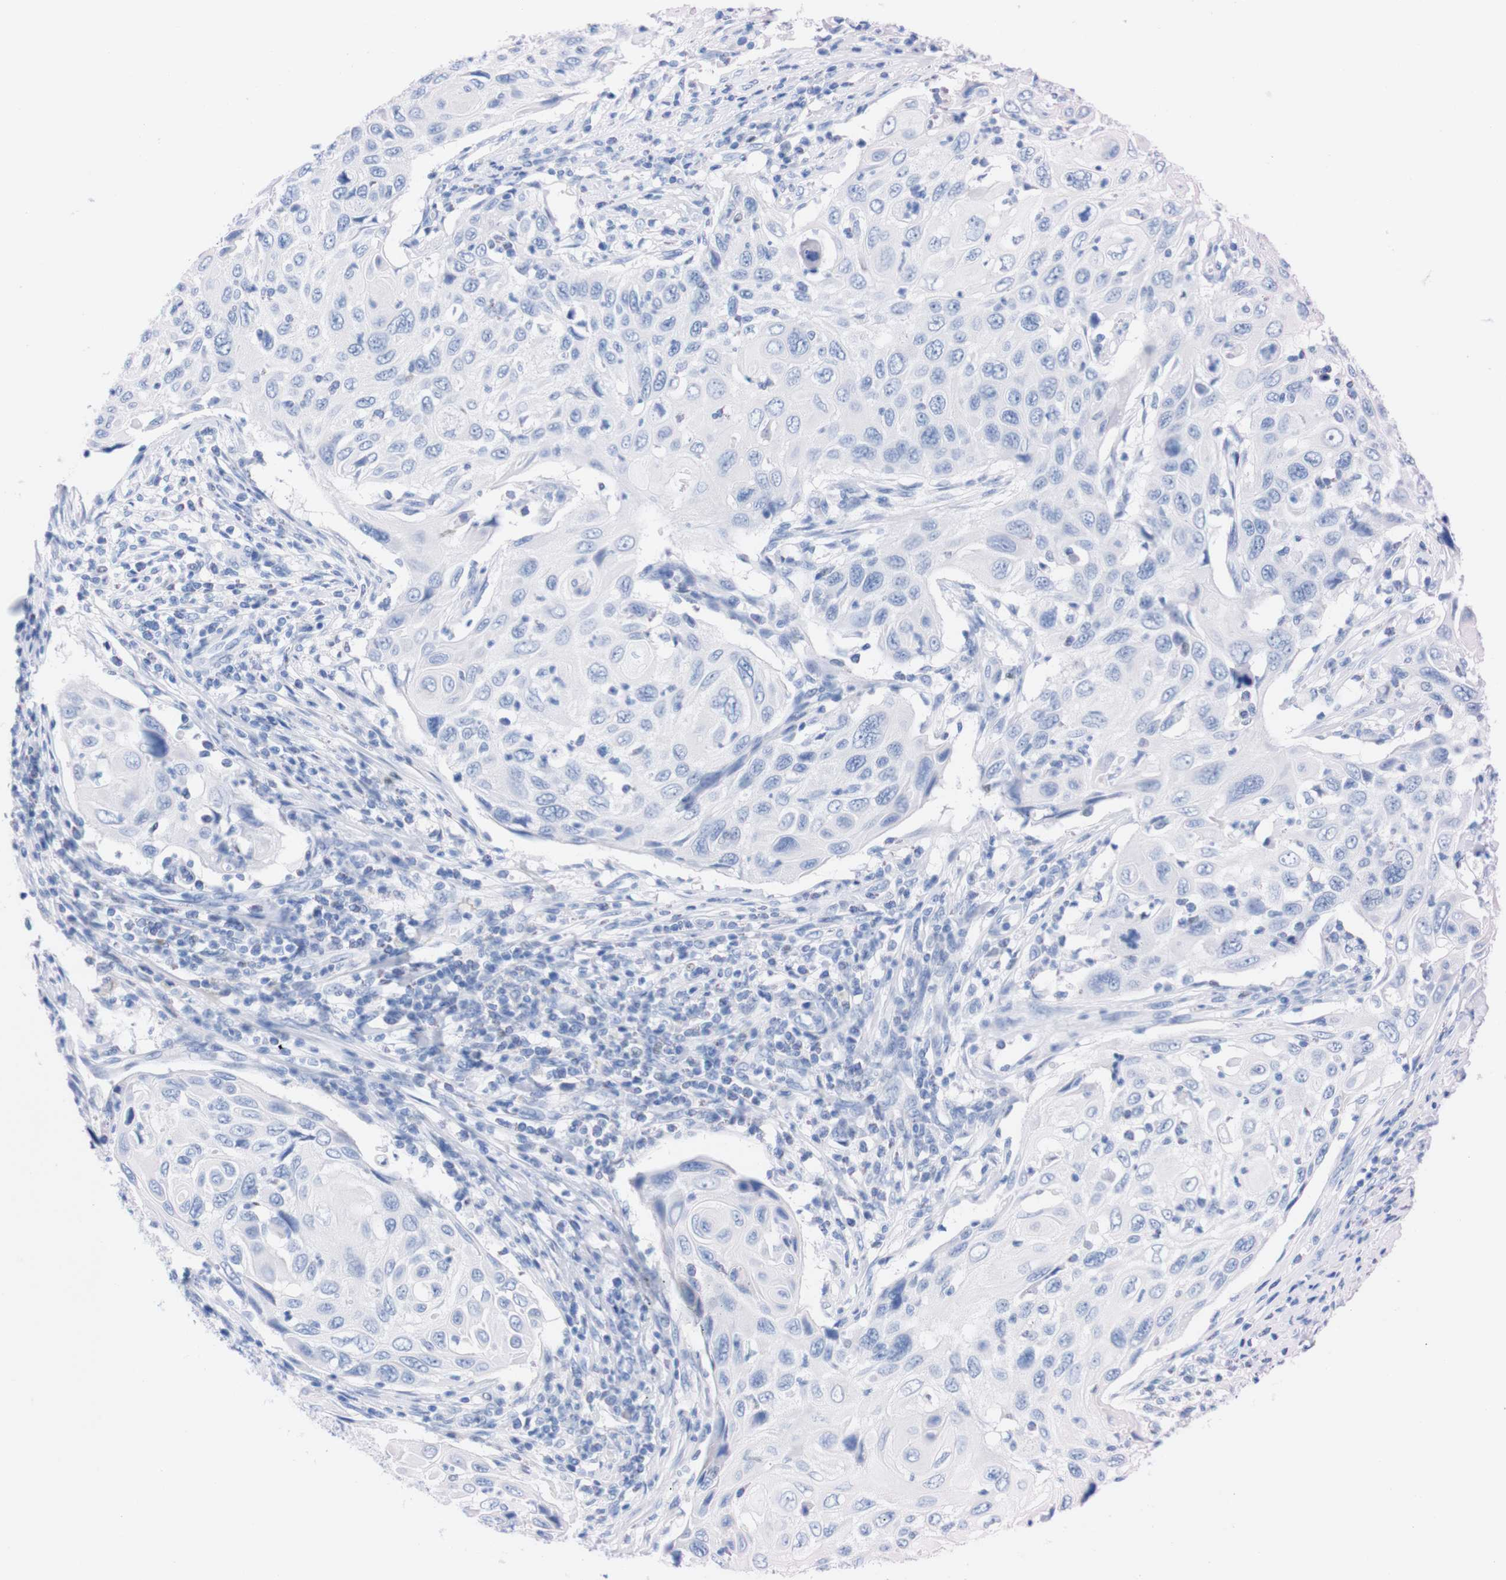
{"staining": {"intensity": "negative", "quantity": "none", "location": "none"}, "tissue": "cervical cancer", "cell_type": "Tumor cells", "image_type": "cancer", "snomed": [{"axis": "morphology", "description": "Squamous cell carcinoma, NOS"}, {"axis": "topography", "description": "Cervix"}], "caption": "This micrograph is of cervical cancer (squamous cell carcinoma) stained with immunohistochemistry to label a protein in brown with the nuclei are counter-stained blue. There is no positivity in tumor cells.", "gene": "P2RY12", "patient": {"sex": "female", "age": 70}}